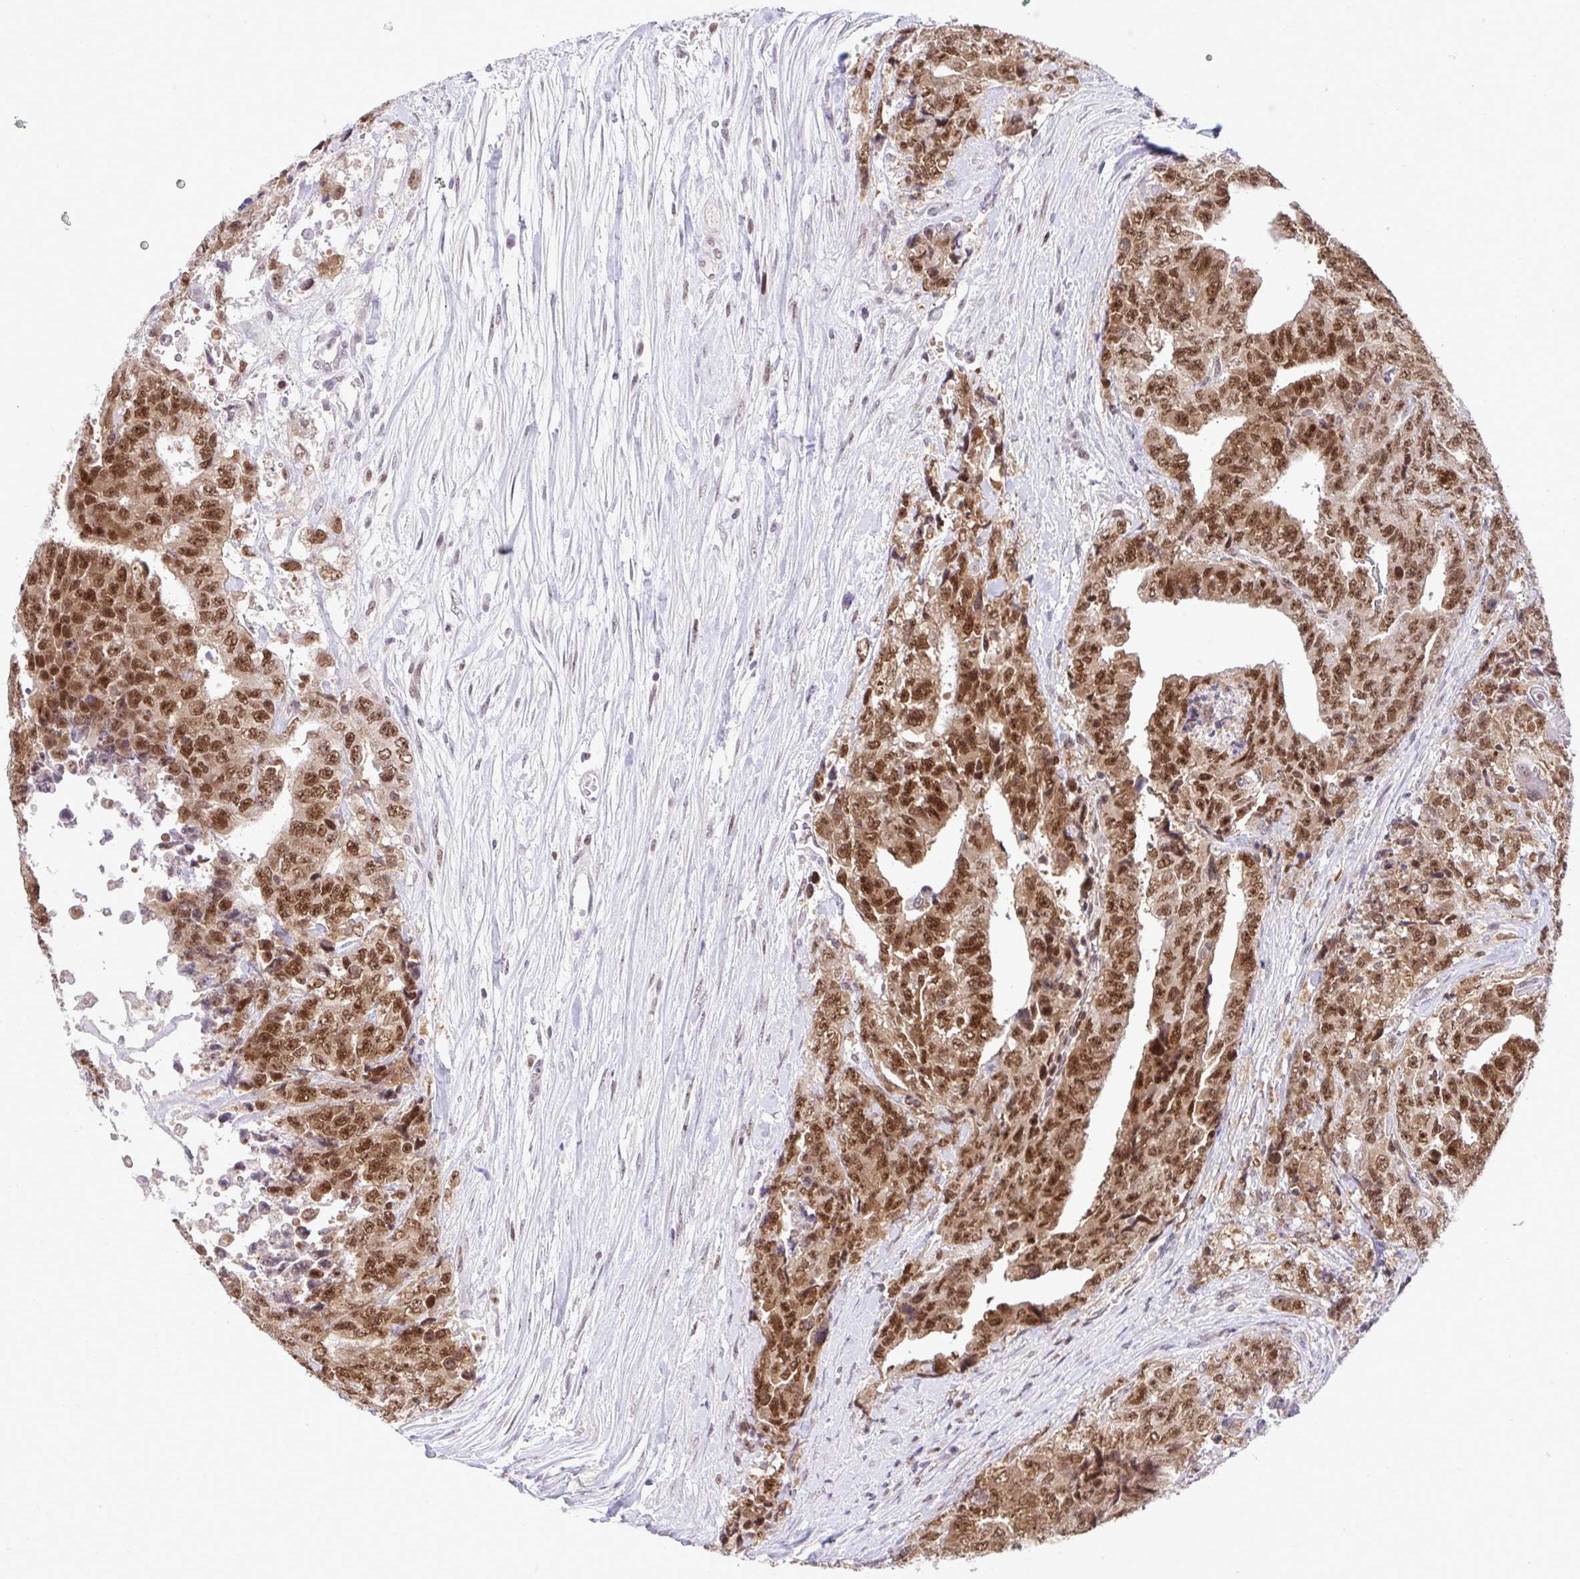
{"staining": {"intensity": "moderate", "quantity": ">75%", "location": "nuclear"}, "tissue": "testis cancer", "cell_type": "Tumor cells", "image_type": "cancer", "snomed": [{"axis": "morphology", "description": "Carcinoma, Embryonal, NOS"}, {"axis": "topography", "description": "Testis"}], "caption": "There is medium levels of moderate nuclear expression in tumor cells of testis cancer, as demonstrated by immunohistochemical staining (brown color).", "gene": "RFC4", "patient": {"sex": "male", "age": 24}}